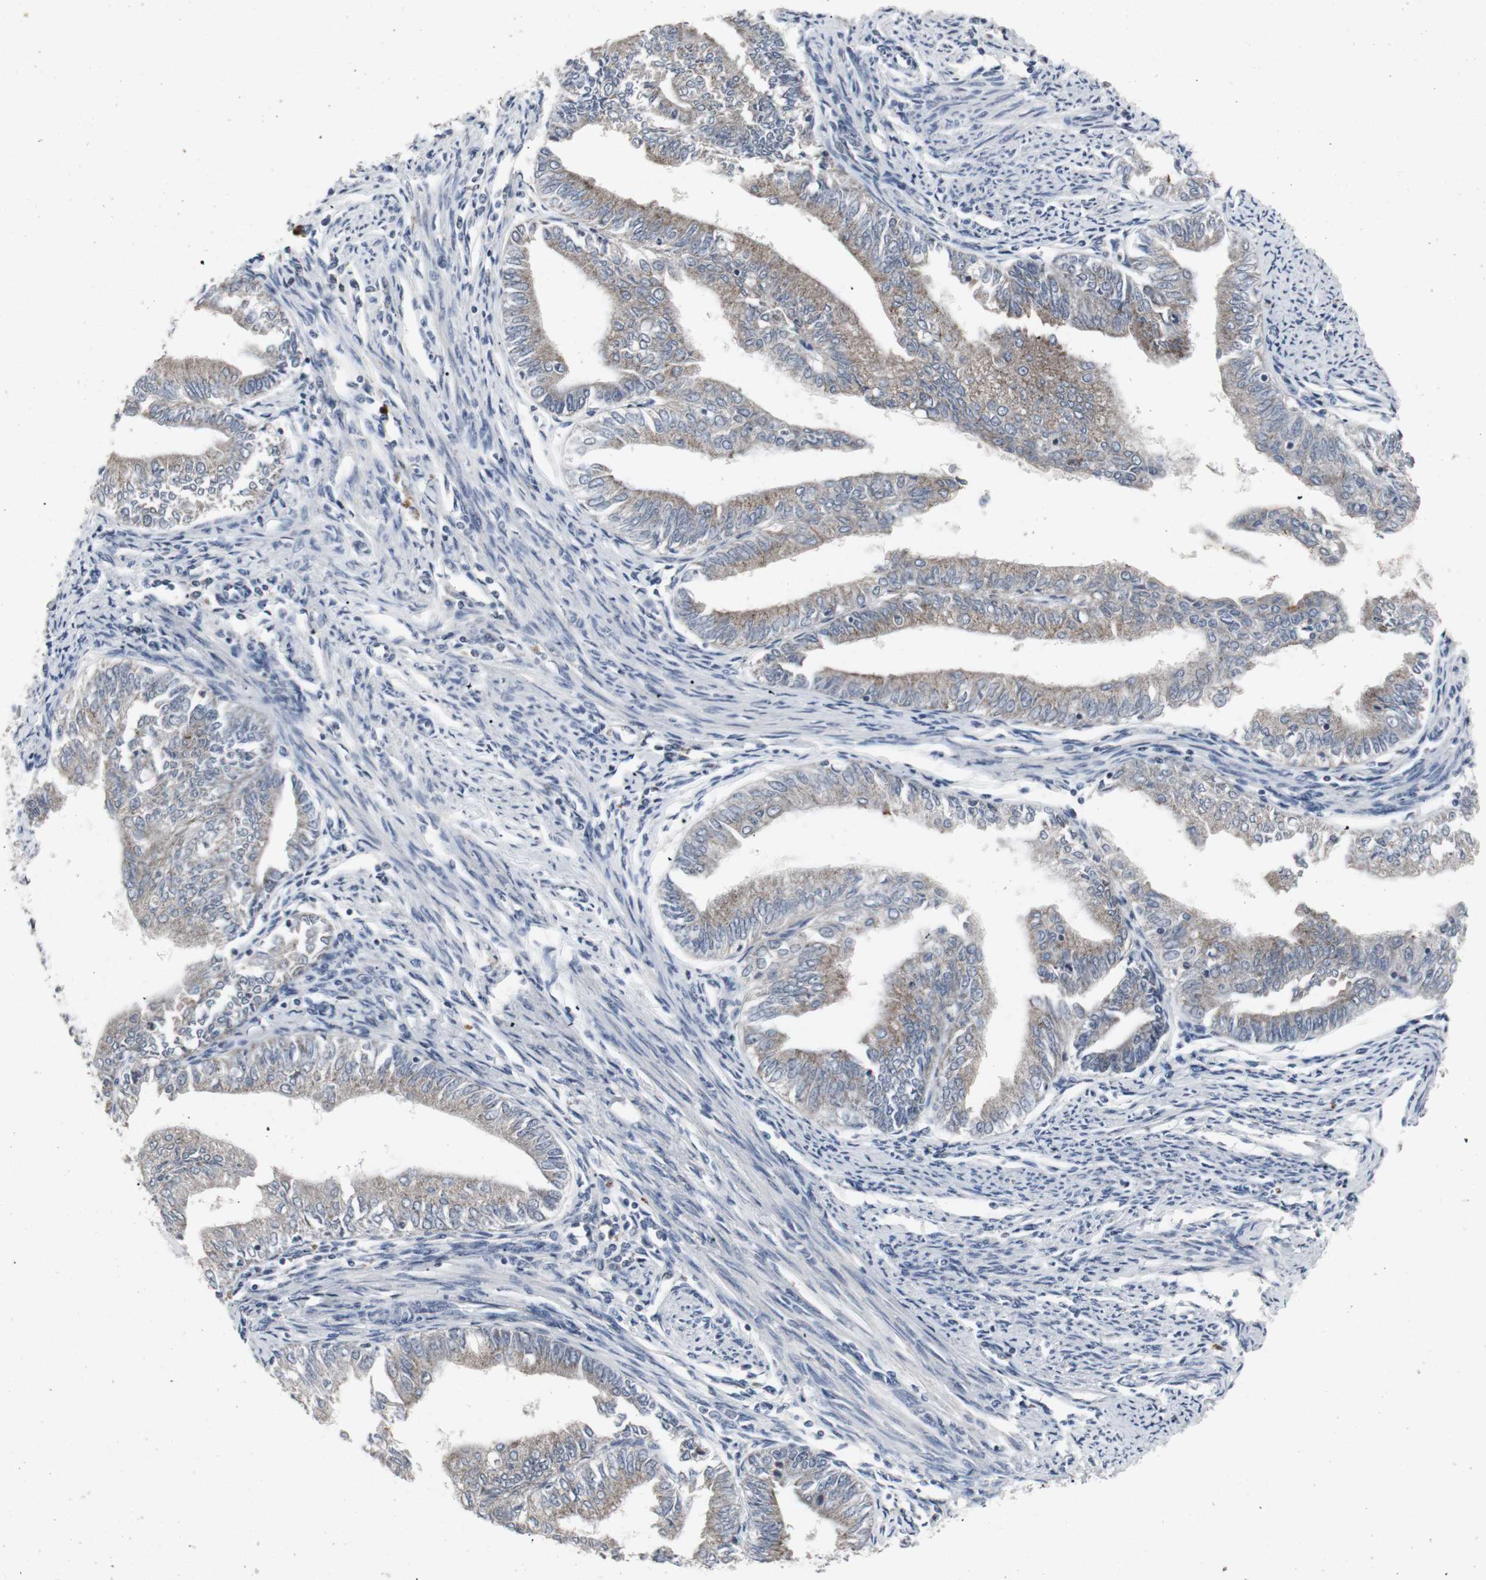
{"staining": {"intensity": "moderate", "quantity": ">75%", "location": "cytoplasmic/membranous"}, "tissue": "endometrial cancer", "cell_type": "Tumor cells", "image_type": "cancer", "snomed": [{"axis": "morphology", "description": "Adenocarcinoma, NOS"}, {"axis": "topography", "description": "Endometrium"}], "caption": "Tumor cells reveal medium levels of moderate cytoplasmic/membranous expression in about >75% of cells in human adenocarcinoma (endometrial).", "gene": "ACAA1", "patient": {"sex": "female", "age": 66}}